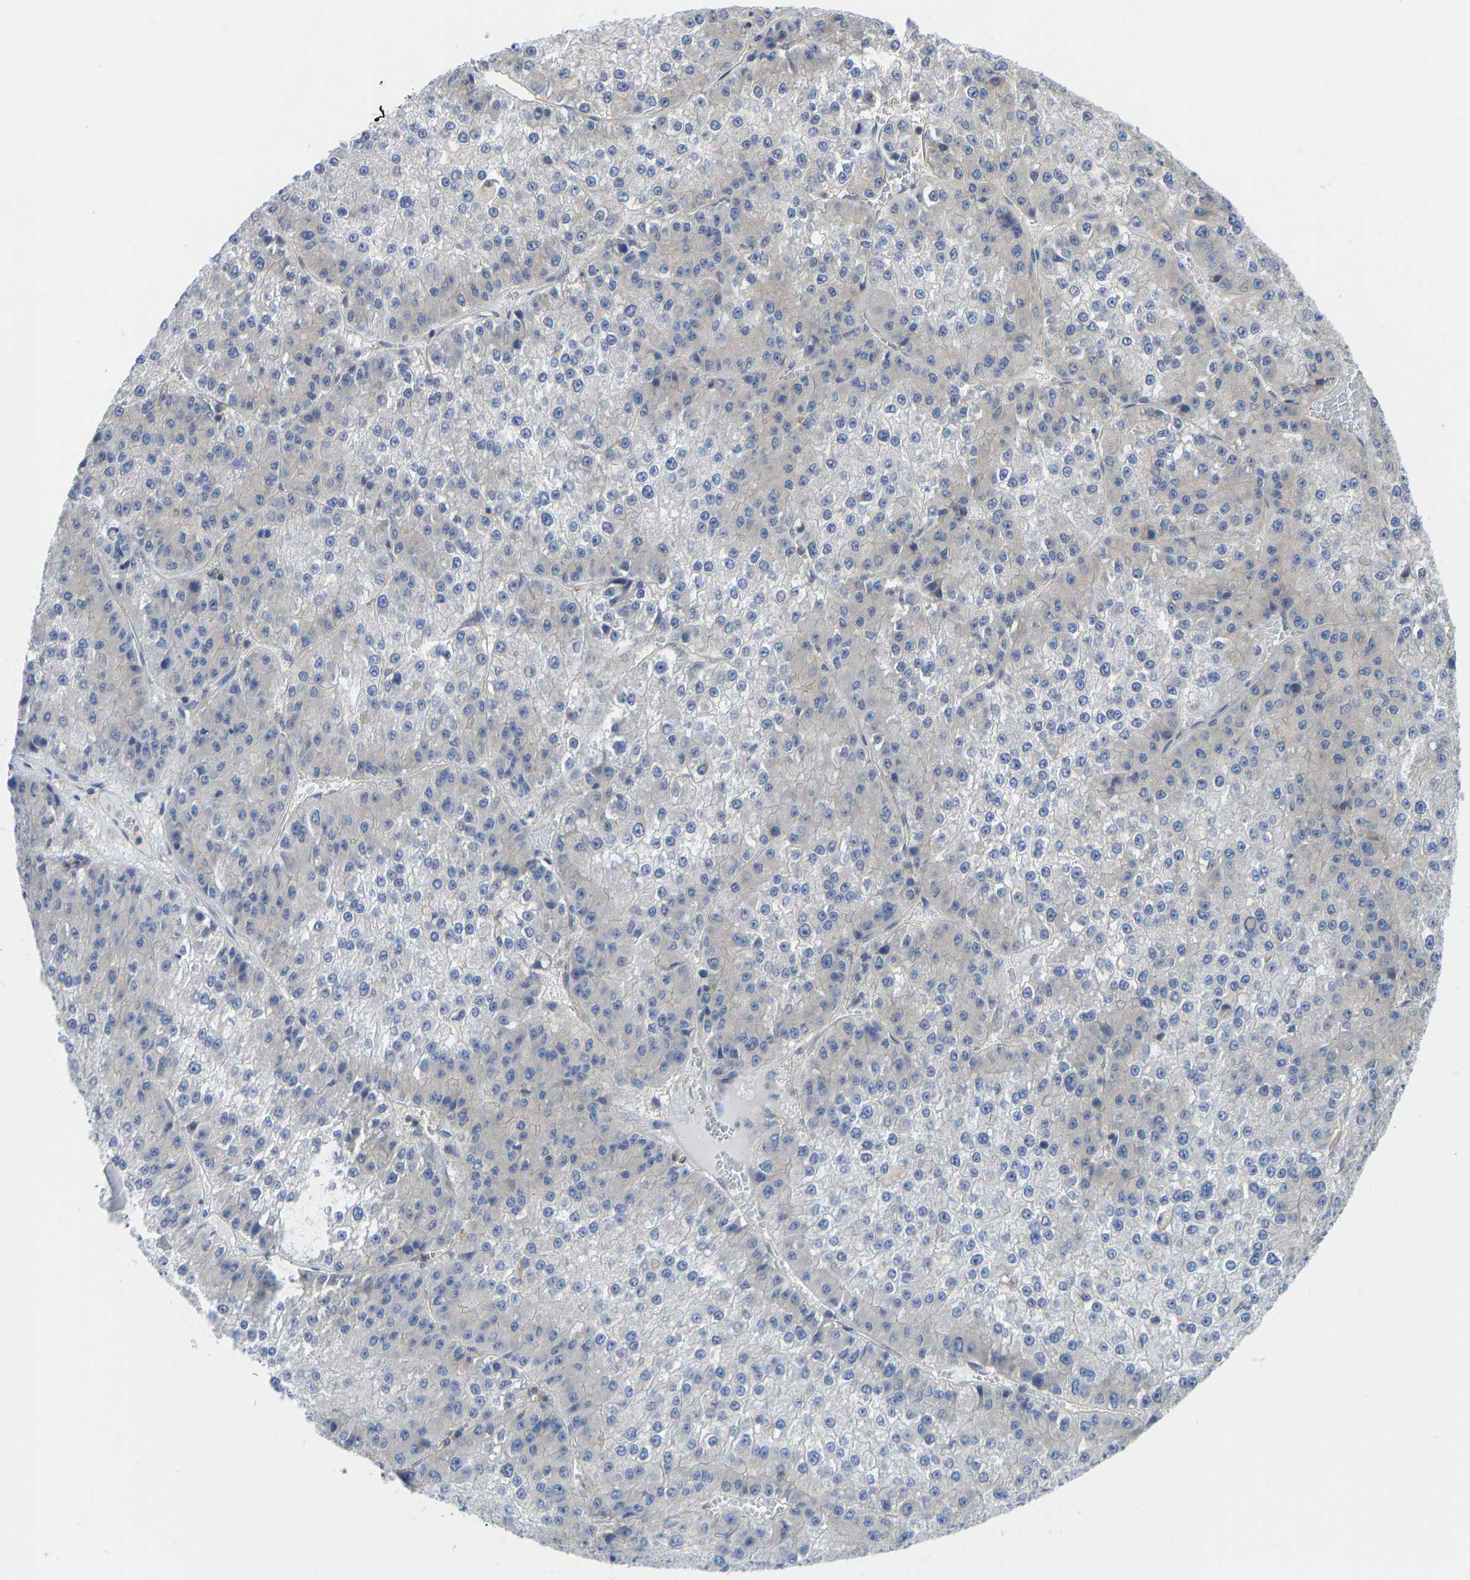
{"staining": {"intensity": "negative", "quantity": "none", "location": "none"}, "tissue": "liver cancer", "cell_type": "Tumor cells", "image_type": "cancer", "snomed": [{"axis": "morphology", "description": "Carcinoma, Hepatocellular, NOS"}, {"axis": "topography", "description": "Liver"}], "caption": "Immunohistochemical staining of human hepatocellular carcinoma (liver) demonstrates no significant positivity in tumor cells.", "gene": "PPP3CA", "patient": {"sex": "female", "age": 73}}